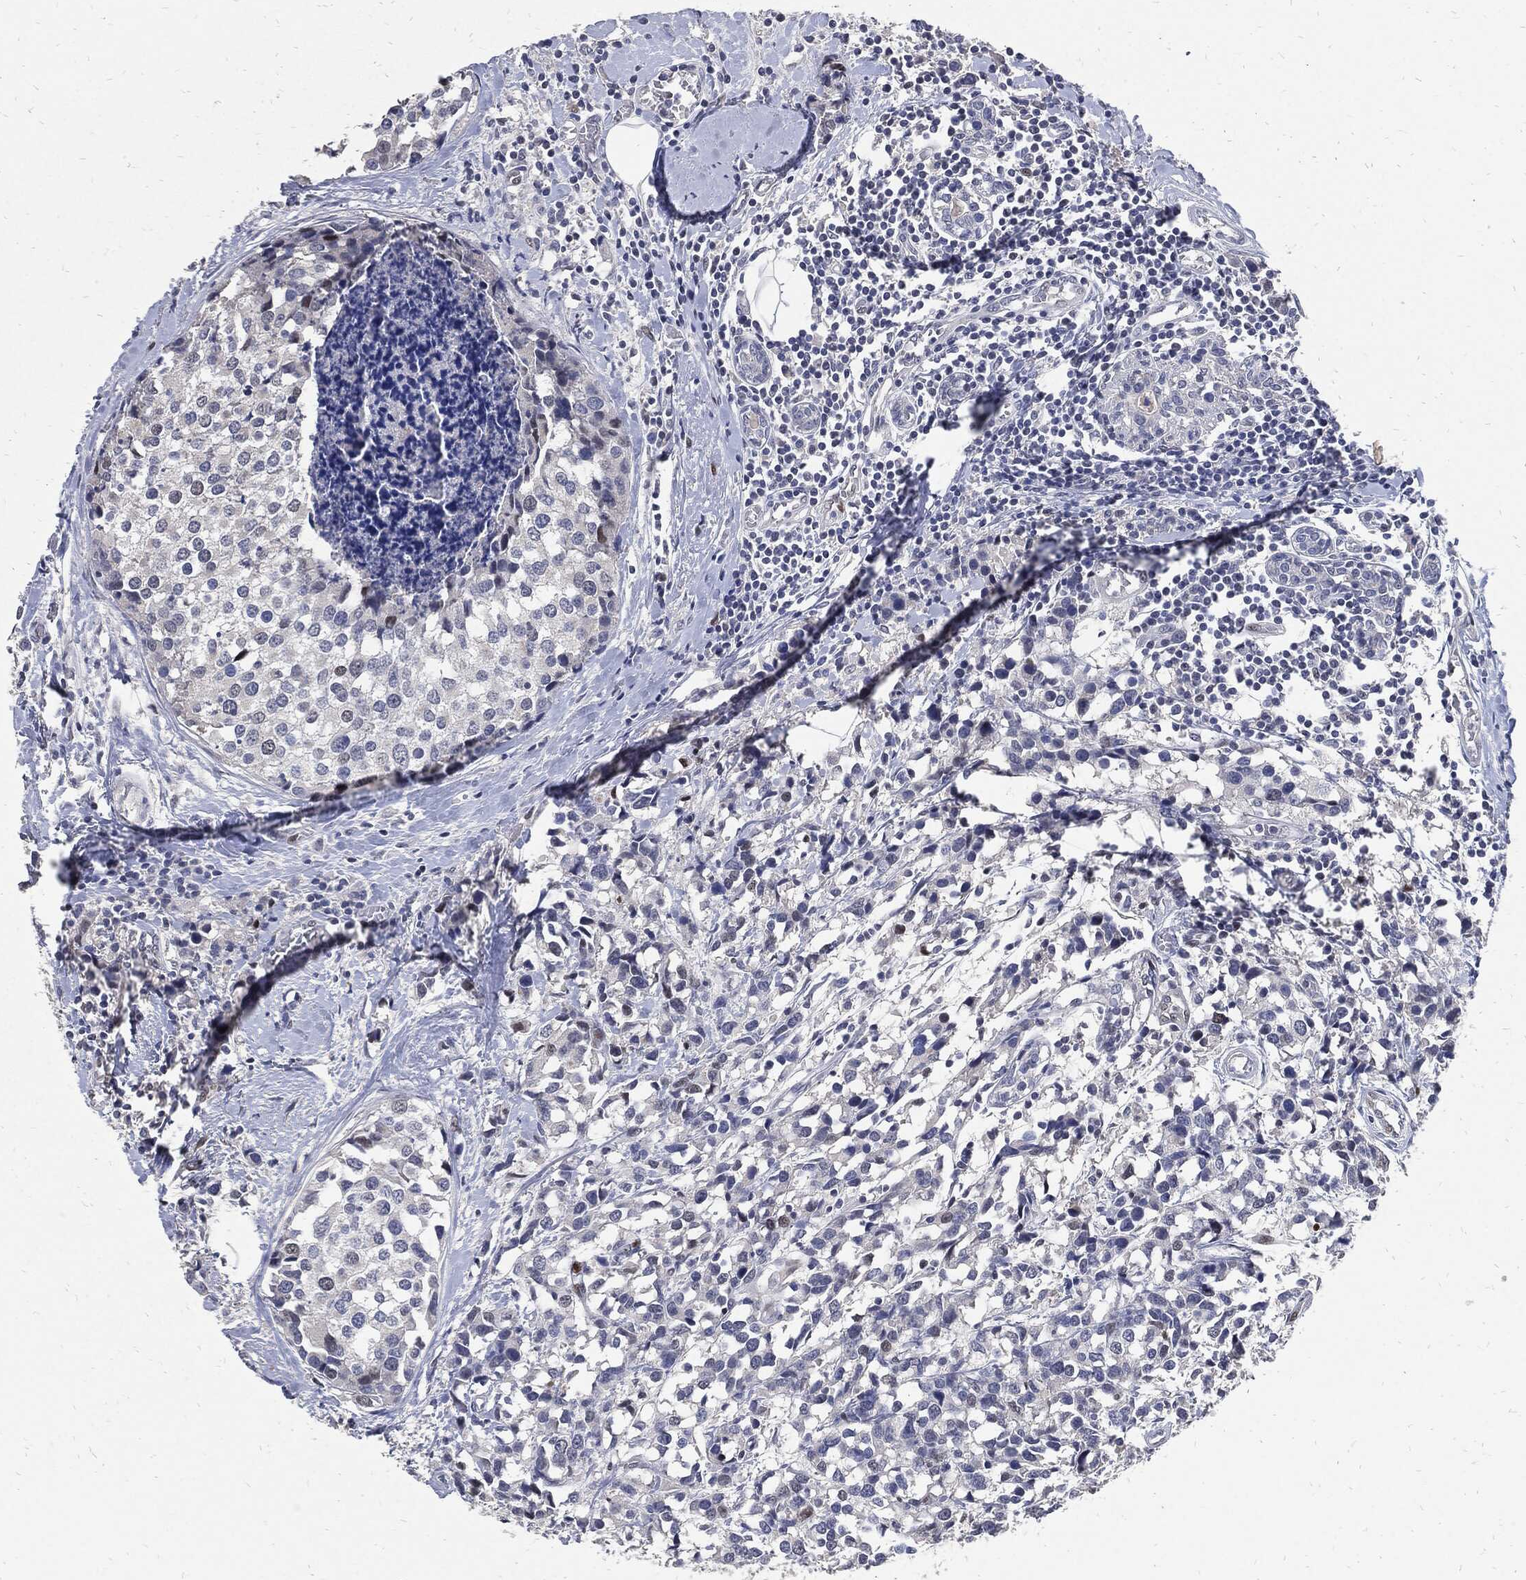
{"staining": {"intensity": "negative", "quantity": "none", "location": "none"}, "tissue": "breast cancer", "cell_type": "Tumor cells", "image_type": "cancer", "snomed": [{"axis": "morphology", "description": "Lobular carcinoma"}, {"axis": "topography", "description": "Breast"}], "caption": "High magnification brightfield microscopy of breast lobular carcinoma stained with DAB (3,3'-diaminobenzidine) (brown) and counterstained with hematoxylin (blue): tumor cells show no significant positivity.", "gene": "JUN", "patient": {"sex": "female", "age": 59}}